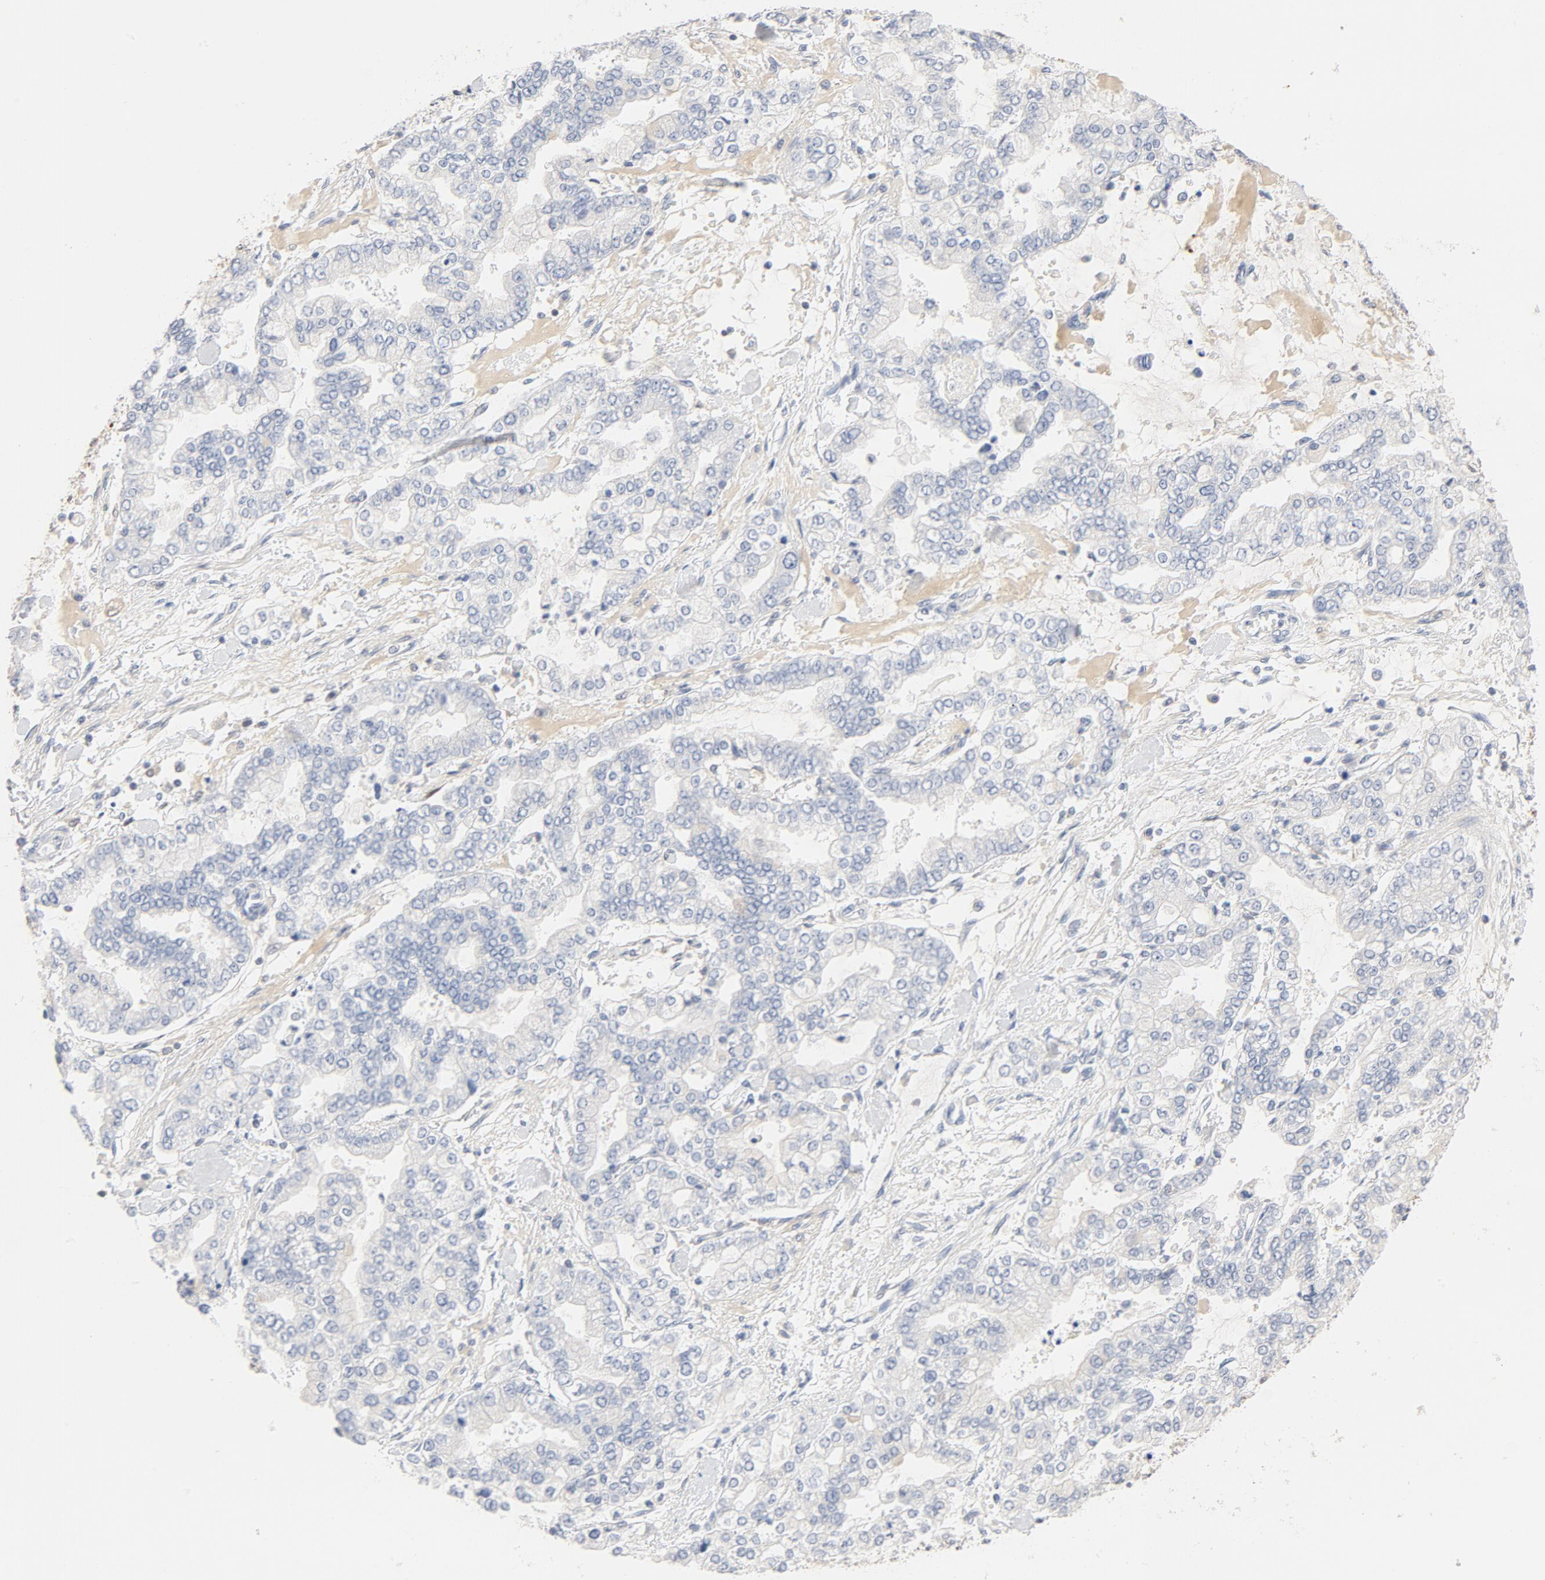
{"staining": {"intensity": "negative", "quantity": "none", "location": "none"}, "tissue": "stomach cancer", "cell_type": "Tumor cells", "image_type": "cancer", "snomed": [{"axis": "morphology", "description": "Normal tissue, NOS"}, {"axis": "morphology", "description": "Adenocarcinoma, NOS"}, {"axis": "topography", "description": "Stomach, upper"}, {"axis": "topography", "description": "Stomach"}], "caption": "Tumor cells show no significant protein expression in stomach cancer.", "gene": "STAT1", "patient": {"sex": "male", "age": 76}}